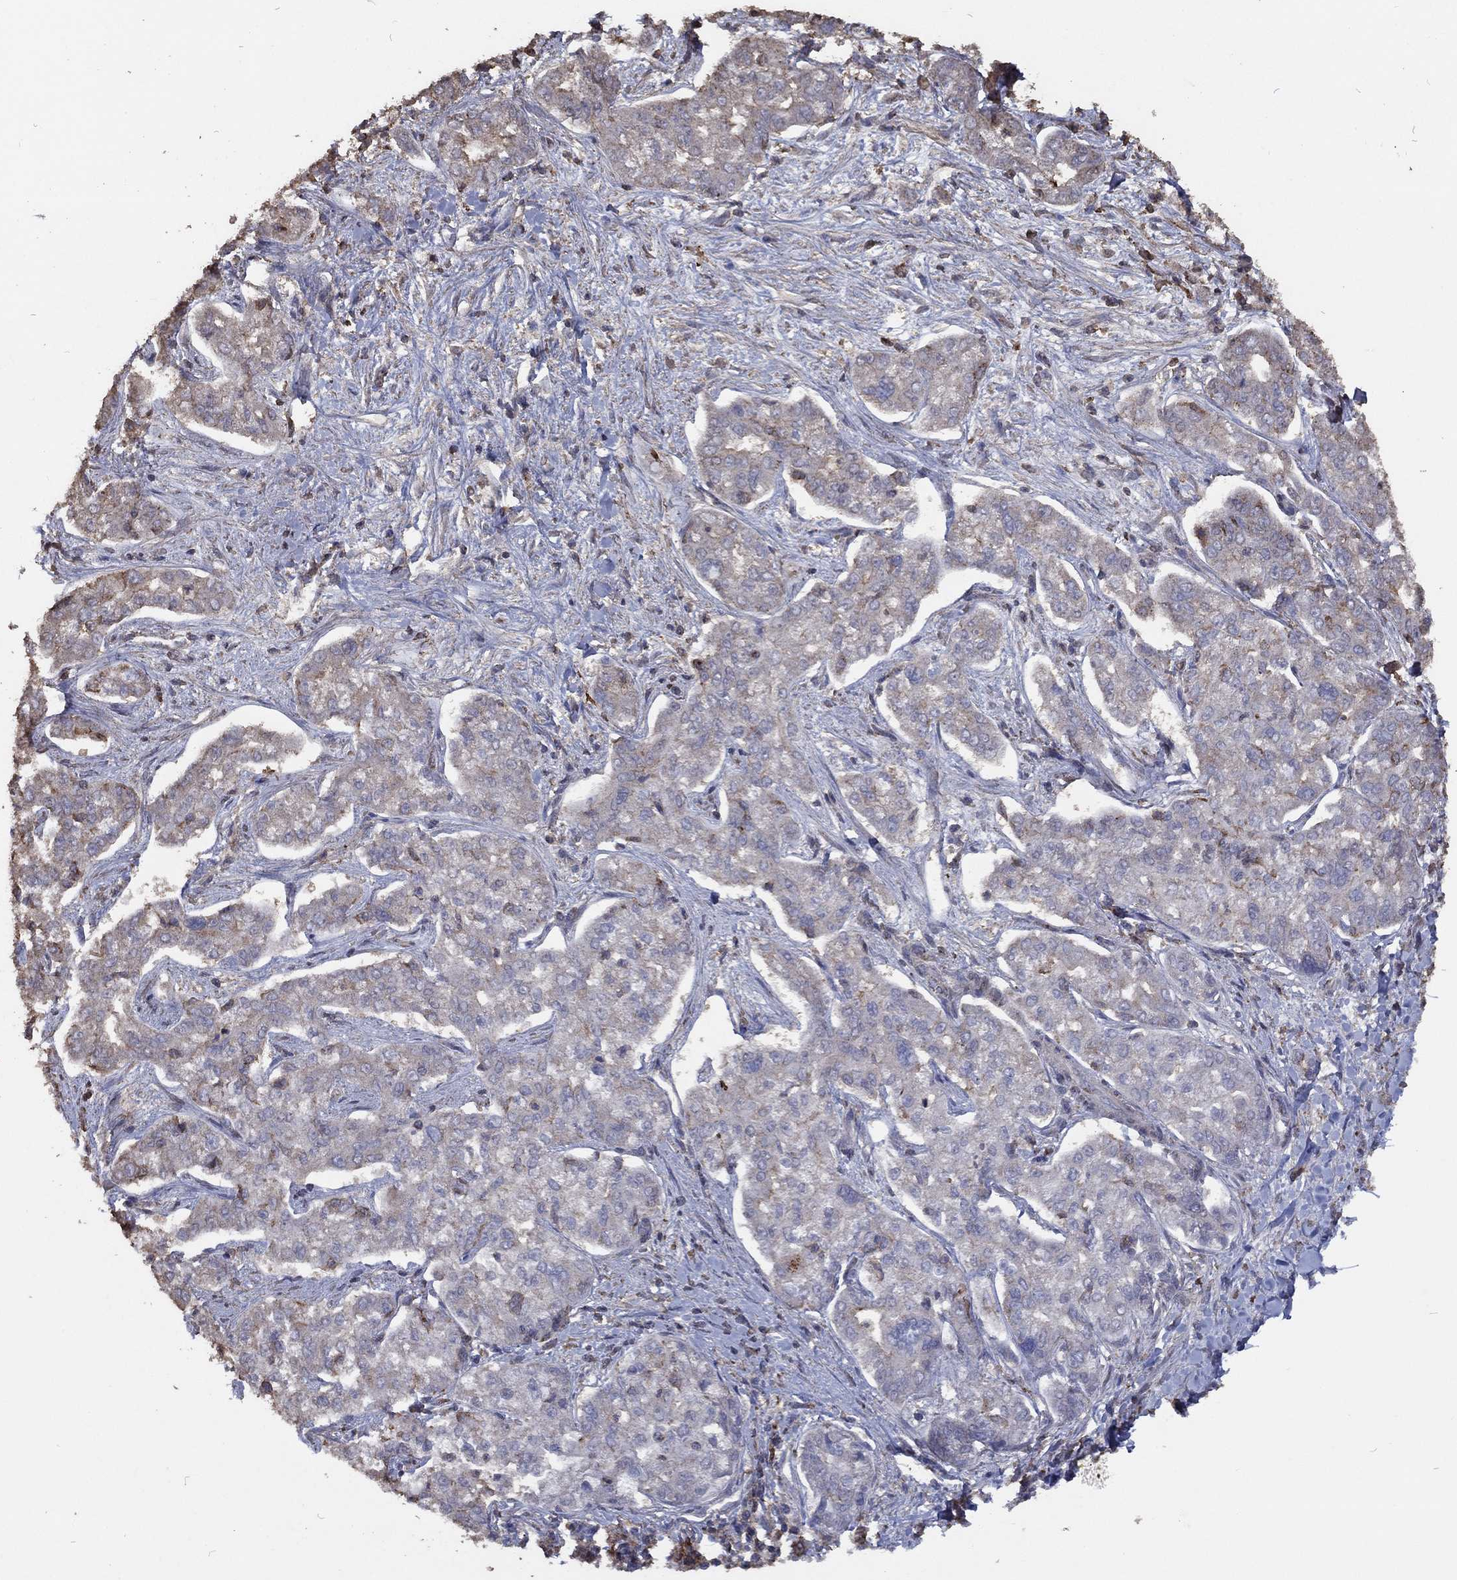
{"staining": {"intensity": "moderate", "quantity": "<25%", "location": "cytoplasmic/membranous"}, "tissue": "liver cancer", "cell_type": "Tumor cells", "image_type": "cancer", "snomed": [{"axis": "morphology", "description": "Cholangiocarcinoma"}, {"axis": "topography", "description": "Liver"}], "caption": "Immunohistochemical staining of human liver cholangiocarcinoma reveals low levels of moderate cytoplasmic/membranous protein staining in about <25% of tumor cells. (Brightfield microscopy of DAB IHC at high magnification).", "gene": "GPR183", "patient": {"sex": "female", "age": 47}}